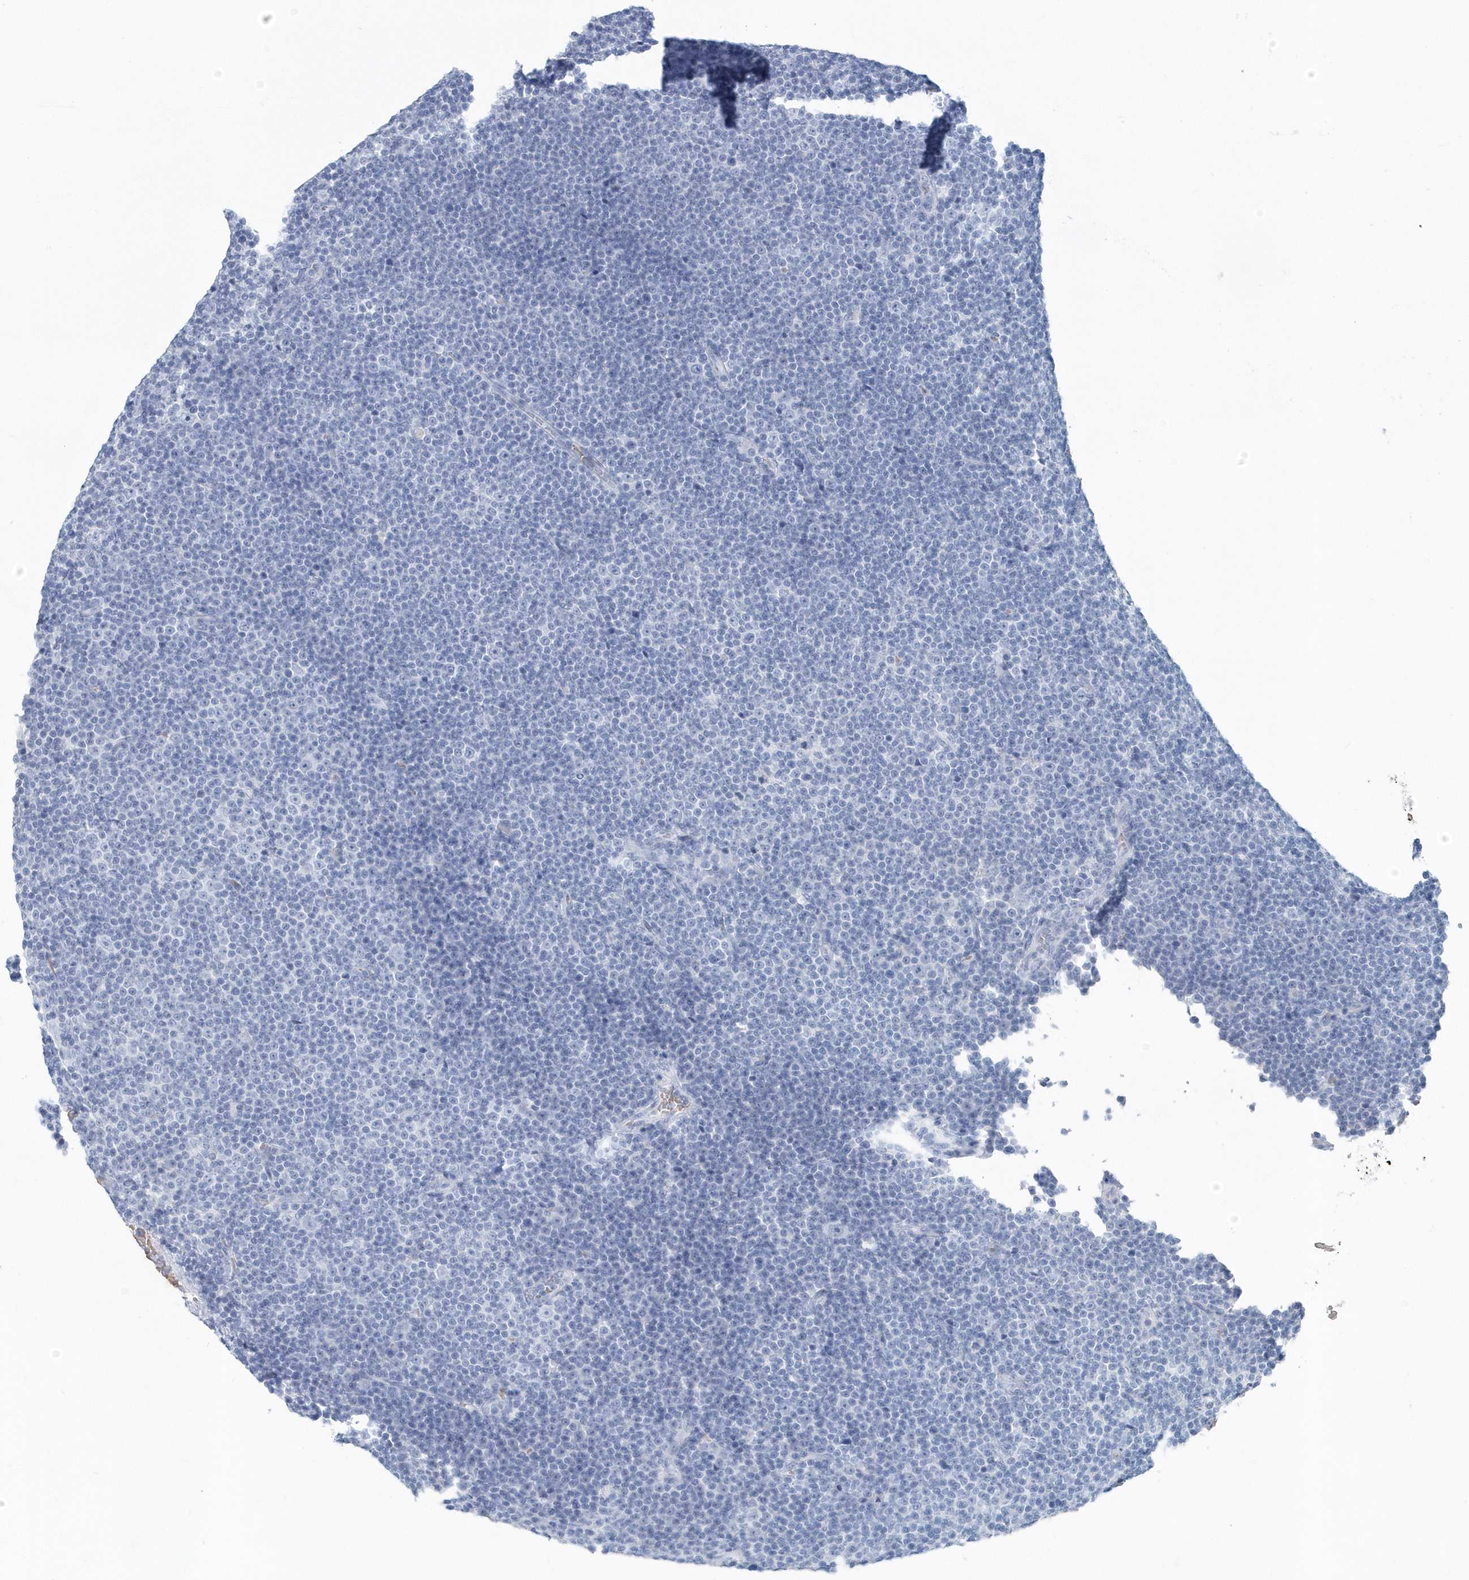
{"staining": {"intensity": "negative", "quantity": "none", "location": "none"}, "tissue": "lymphoma", "cell_type": "Tumor cells", "image_type": "cancer", "snomed": [{"axis": "morphology", "description": "Malignant lymphoma, non-Hodgkin's type, Low grade"}, {"axis": "topography", "description": "Lymph node"}], "caption": "IHC of low-grade malignant lymphoma, non-Hodgkin's type demonstrates no expression in tumor cells. The staining is performed using DAB brown chromogen with nuclei counter-stained in using hematoxylin.", "gene": "HBA2", "patient": {"sex": "female", "age": 67}}